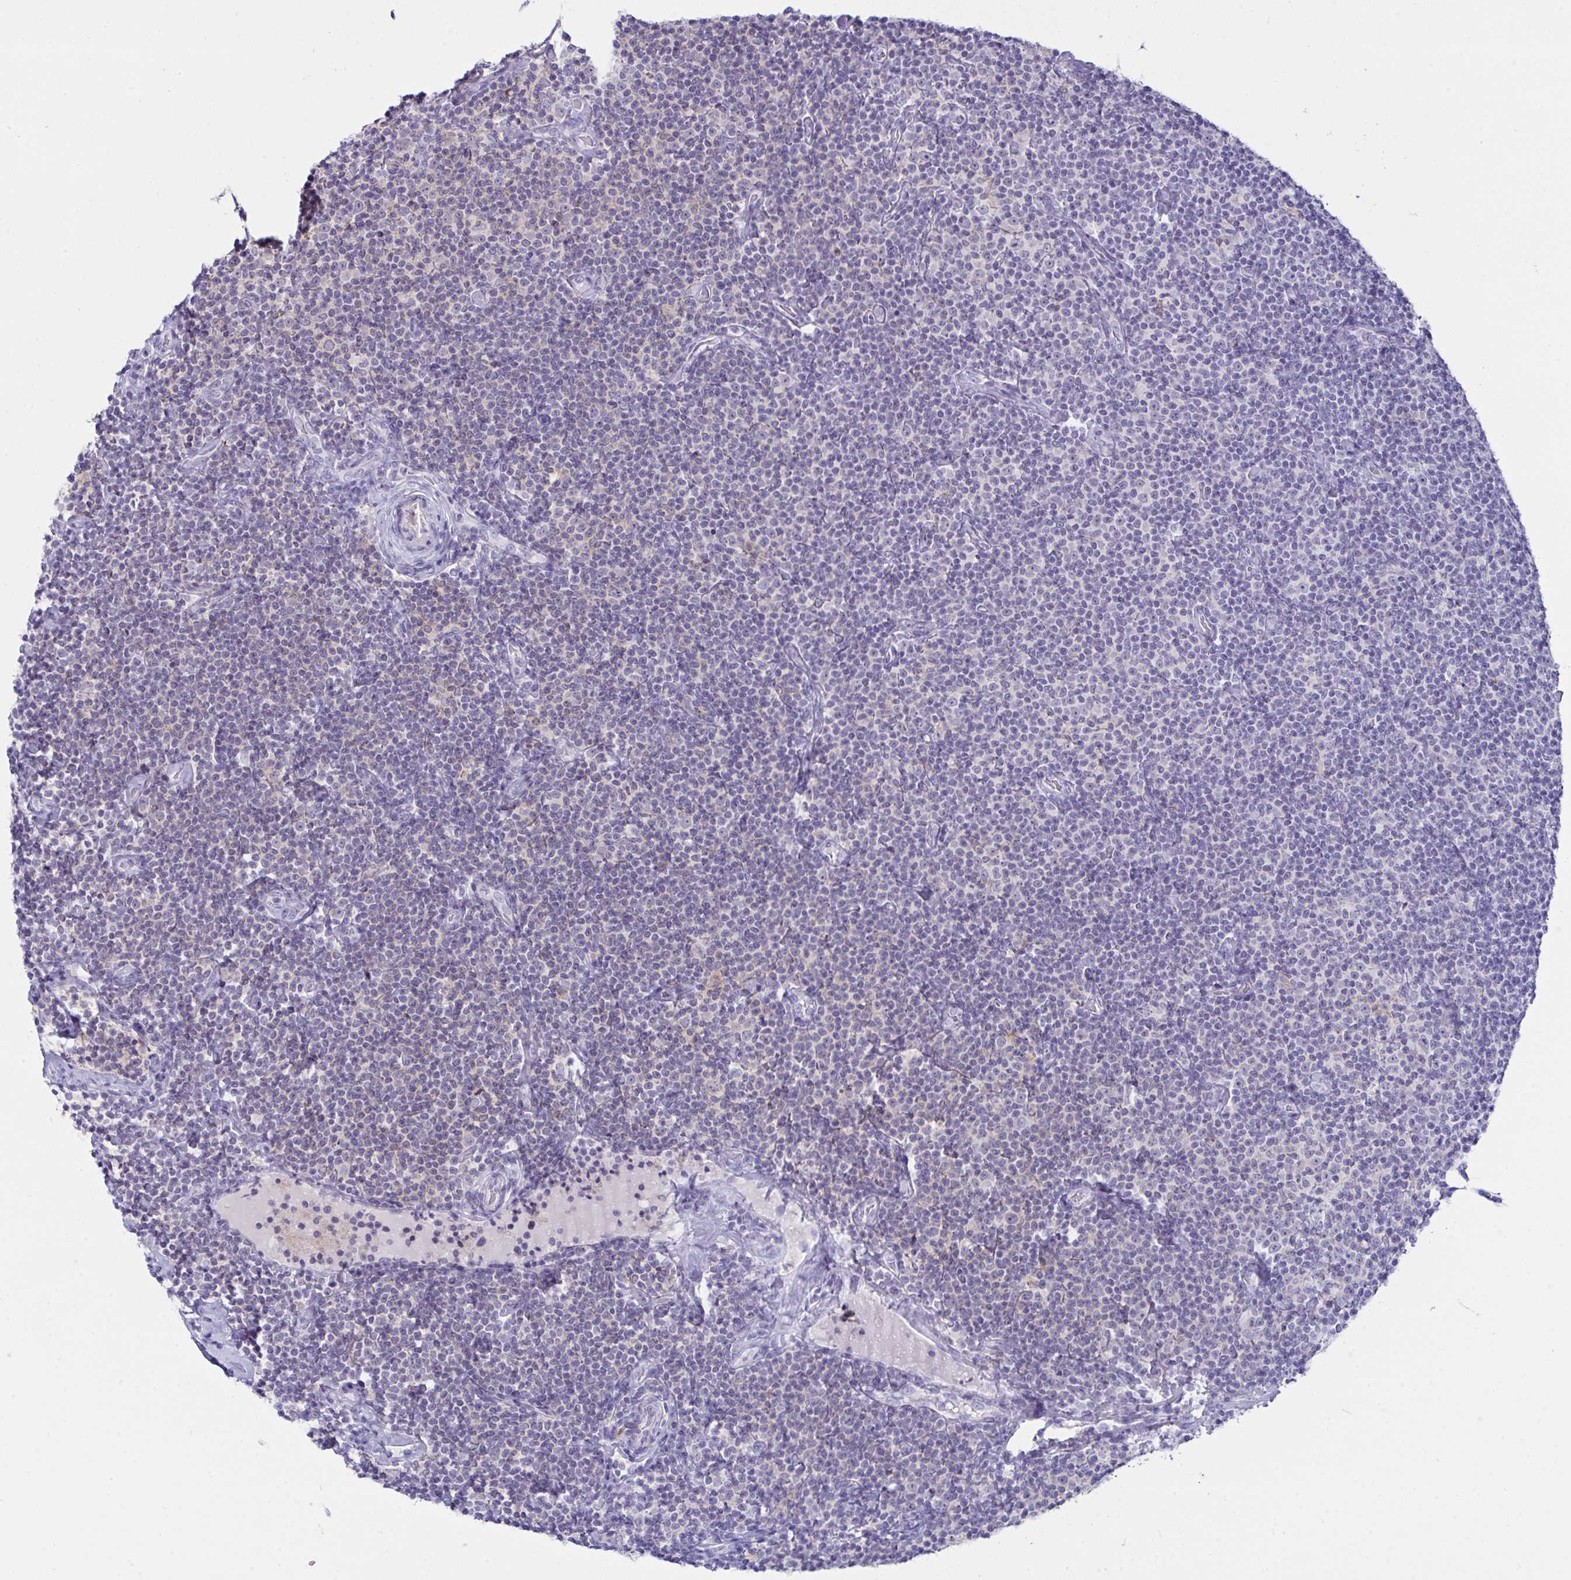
{"staining": {"intensity": "negative", "quantity": "none", "location": "none"}, "tissue": "lymphoma", "cell_type": "Tumor cells", "image_type": "cancer", "snomed": [{"axis": "morphology", "description": "Malignant lymphoma, non-Hodgkin's type, Low grade"}, {"axis": "topography", "description": "Lymph node"}], "caption": "High power microscopy photomicrograph of an immunohistochemistry histopathology image of malignant lymphoma, non-Hodgkin's type (low-grade), revealing no significant expression in tumor cells.", "gene": "RGPD5", "patient": {"sex": "male", "age": 81}}